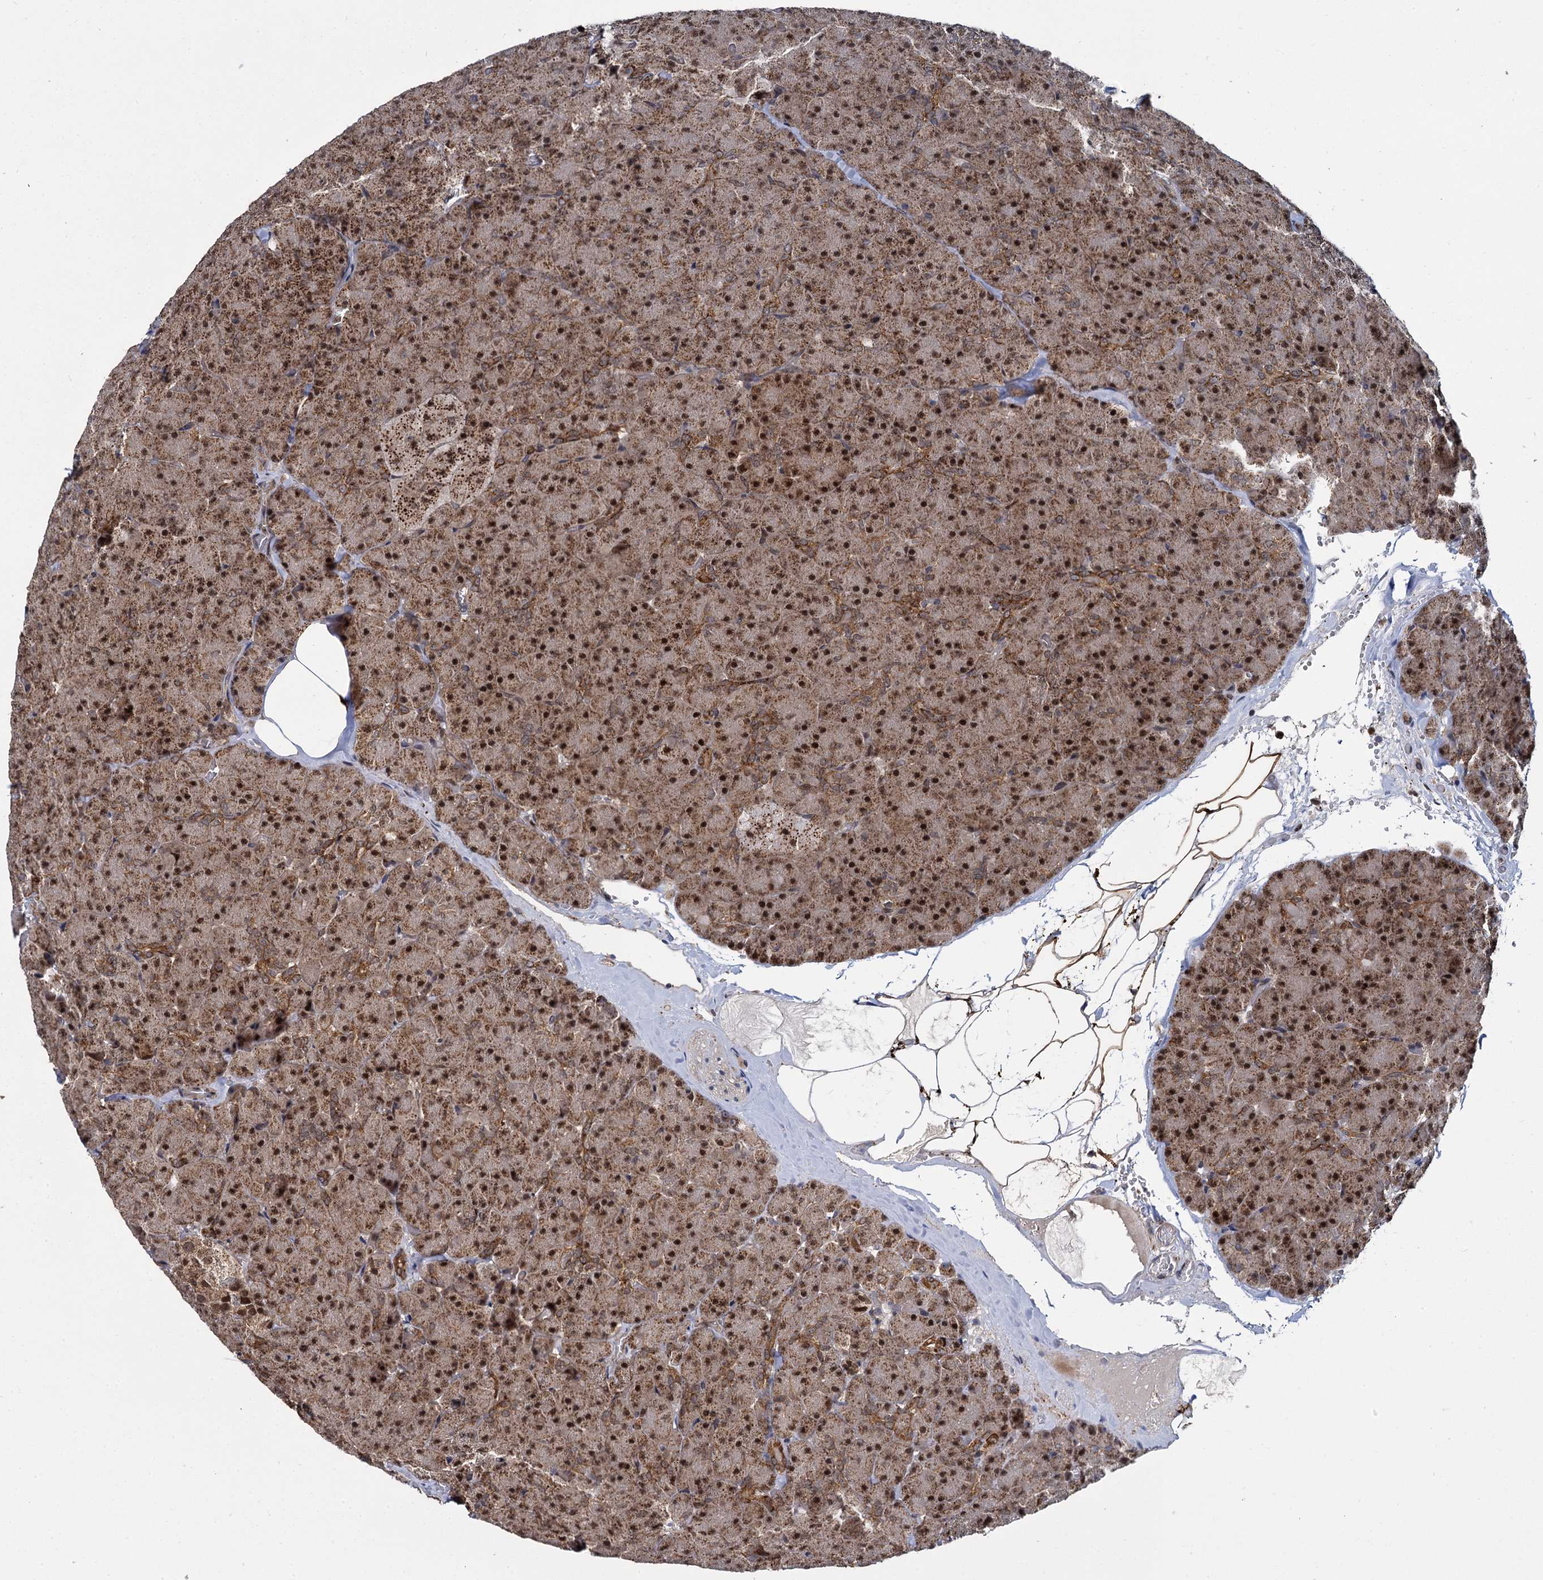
{"staining": {"intensity": "strong", "quantity": ">75%", "location": "cytoplasmic/membranous,nuclear"}, "tissue": "pancreas", "cell_type": "Exocrine glandular cells", "image_type": "normal", "snomed": [{"axis": "morphology", "description": "Normal tissue, NOS"}, {"axis": "topography", "description": "Pancreas"}], "caption": "A micrograph showing strong cytoplasmic/membranous,nuclear expression in about >75% of exocrine glandular cells in normal pancreas, as visualized by brown immunohistochemical staining.", "gene": "GAL3ST4", "patient": {"sex": "male", "age": 36}}